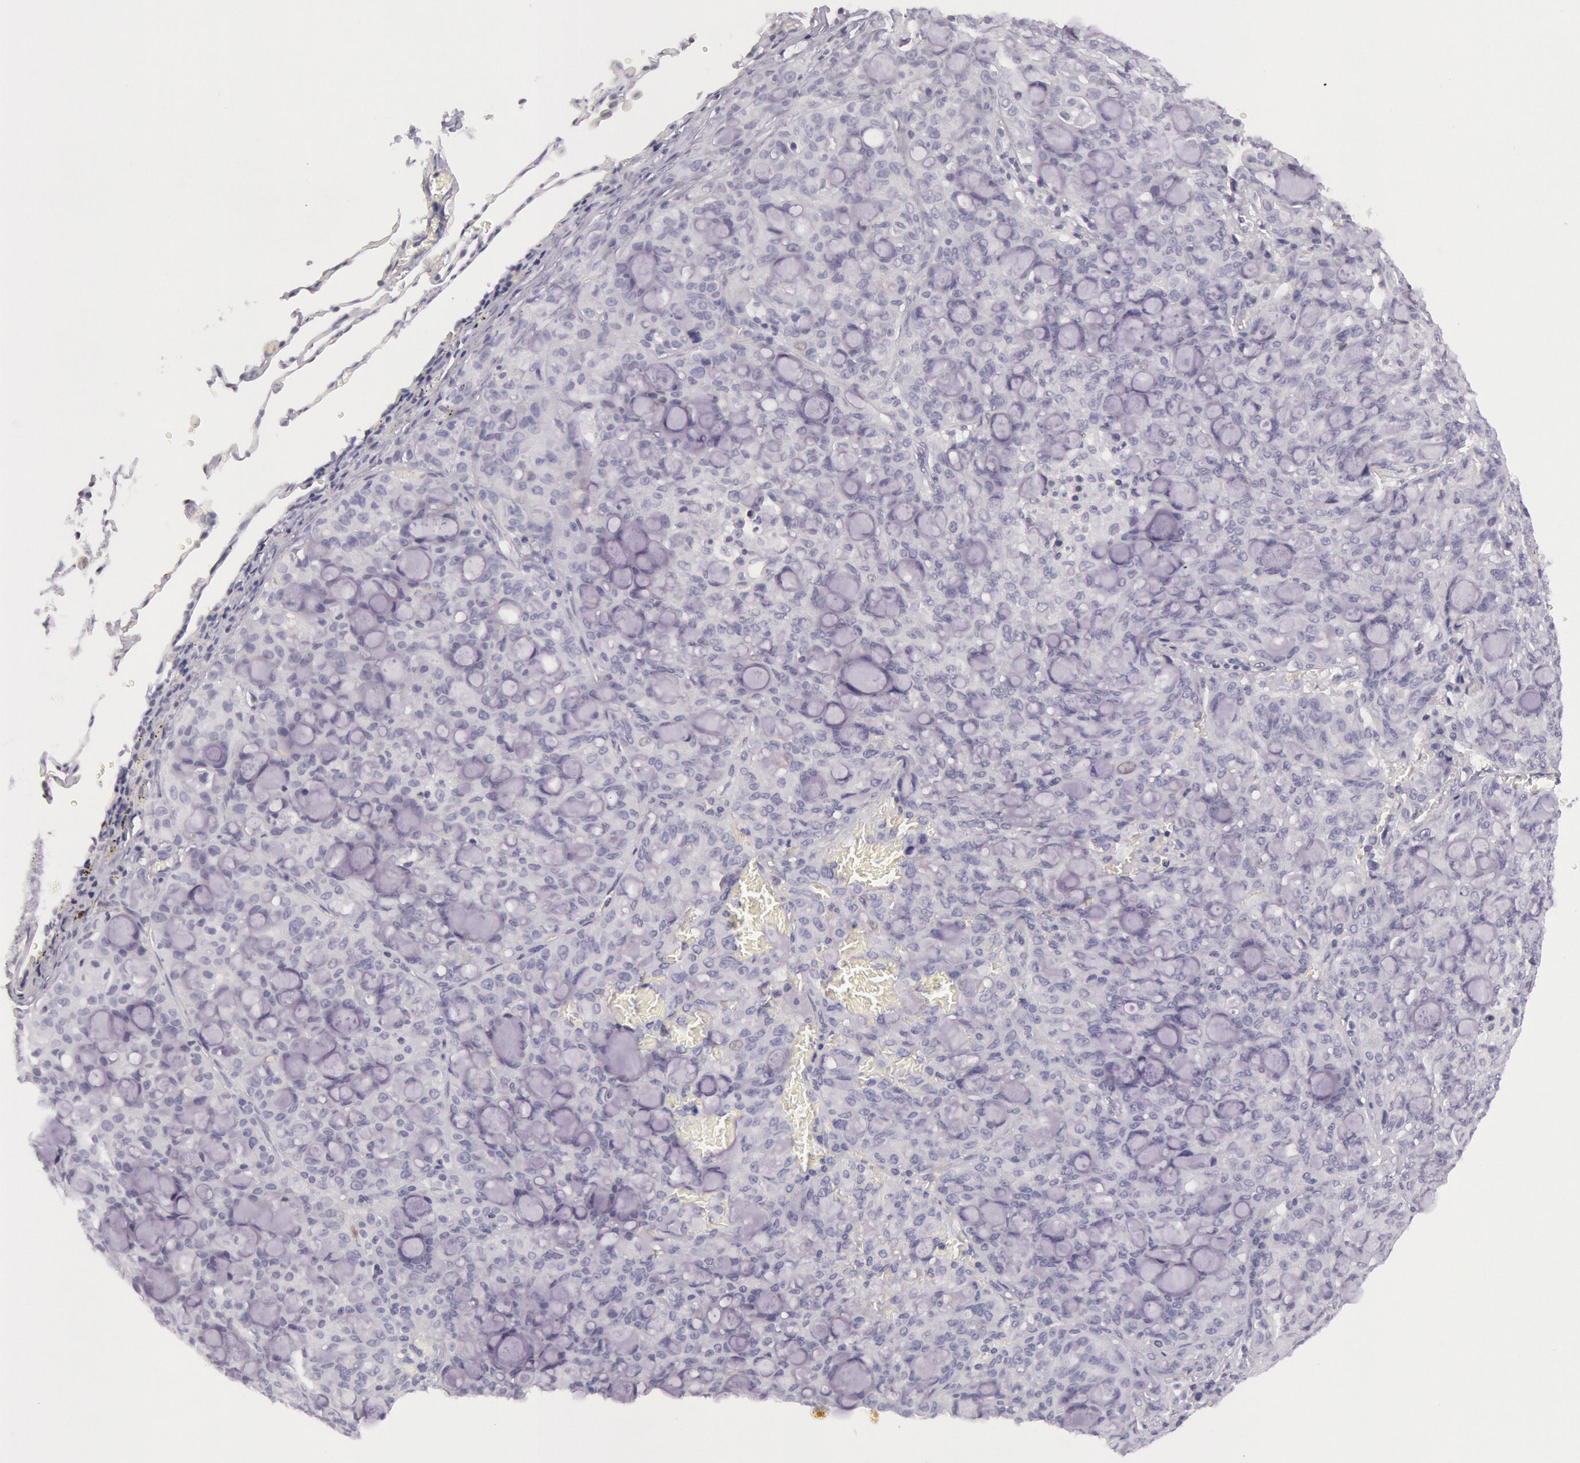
{"staining": {"intensity": "negative", "quantity": "none", "location": "none"}, "tissue": "lung cancer", "cell_type": "Tumor cells", "image_type": "cancer", "snomed": [{"axis": "morphology", "description": "Adenocarcinoma, NOS"}, {"axis": "topography", "description": "Lung"}], "caption": "This is an IHC histopathology image of human lung cancer. There is no staining in tumor cells.", "gene": "CKB", "patient": {"sex": "female", "age": 44}}